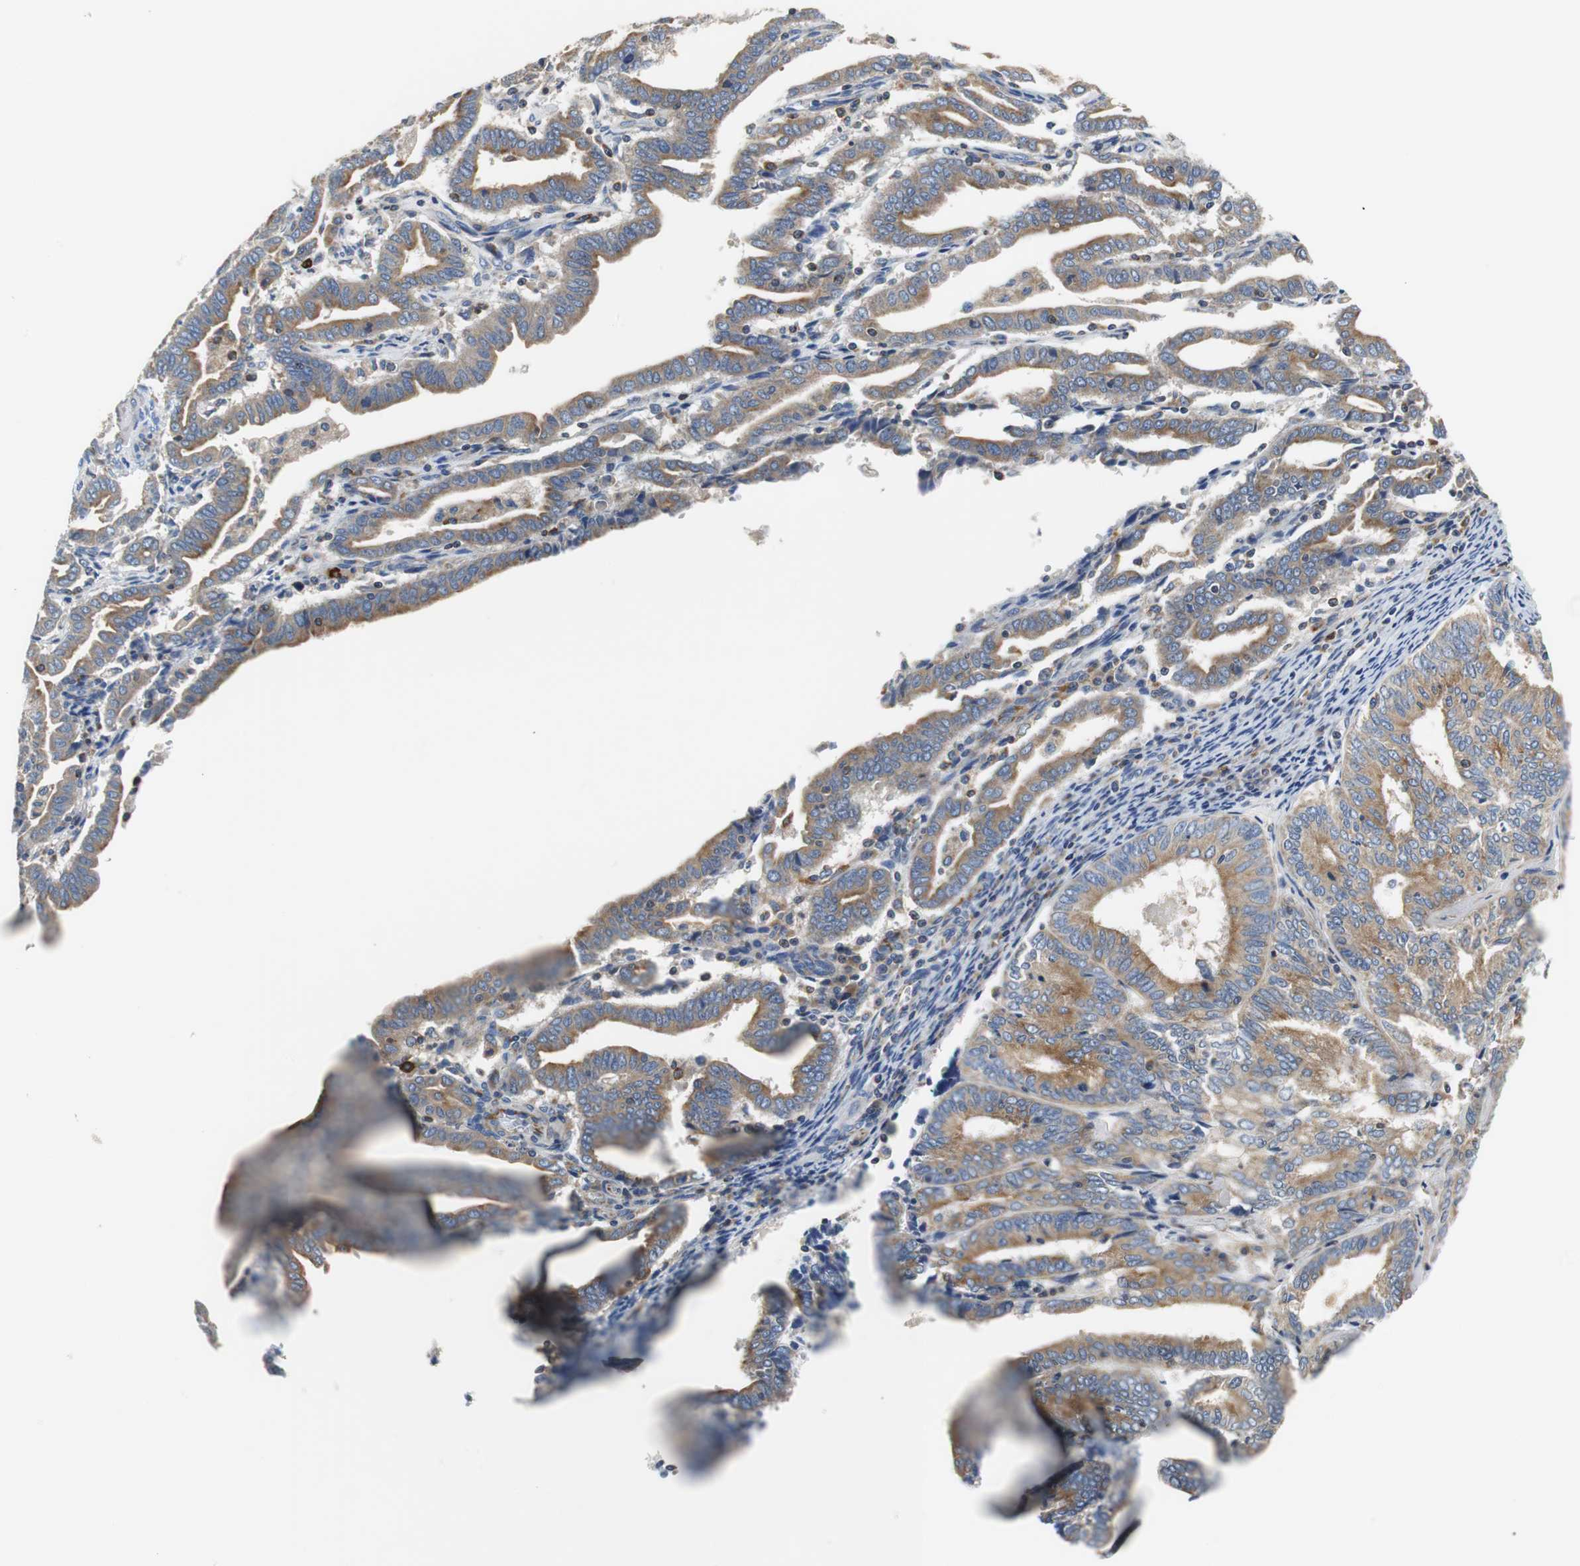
{"staining": {"intensity": "strong", "quantity": ">75%", "location": "cytoplasmic/membranous"}, "tissue": "endometrial cancer", "cell_type": "Tumor cells", "image_type": "cancer", "snomed": [{"axis": "morphology", "description": "Adenocarcinoma, NOS"}, {"axis": "topography", "description": "Uterus"}], "caption": "Strong cytoplasmic/membranous protein staining is present in about >75% of tumor cells in endometrial adenocarcinoma.", "gene": "VAMP8", "patient": {"sex": "female", "age": 83}}